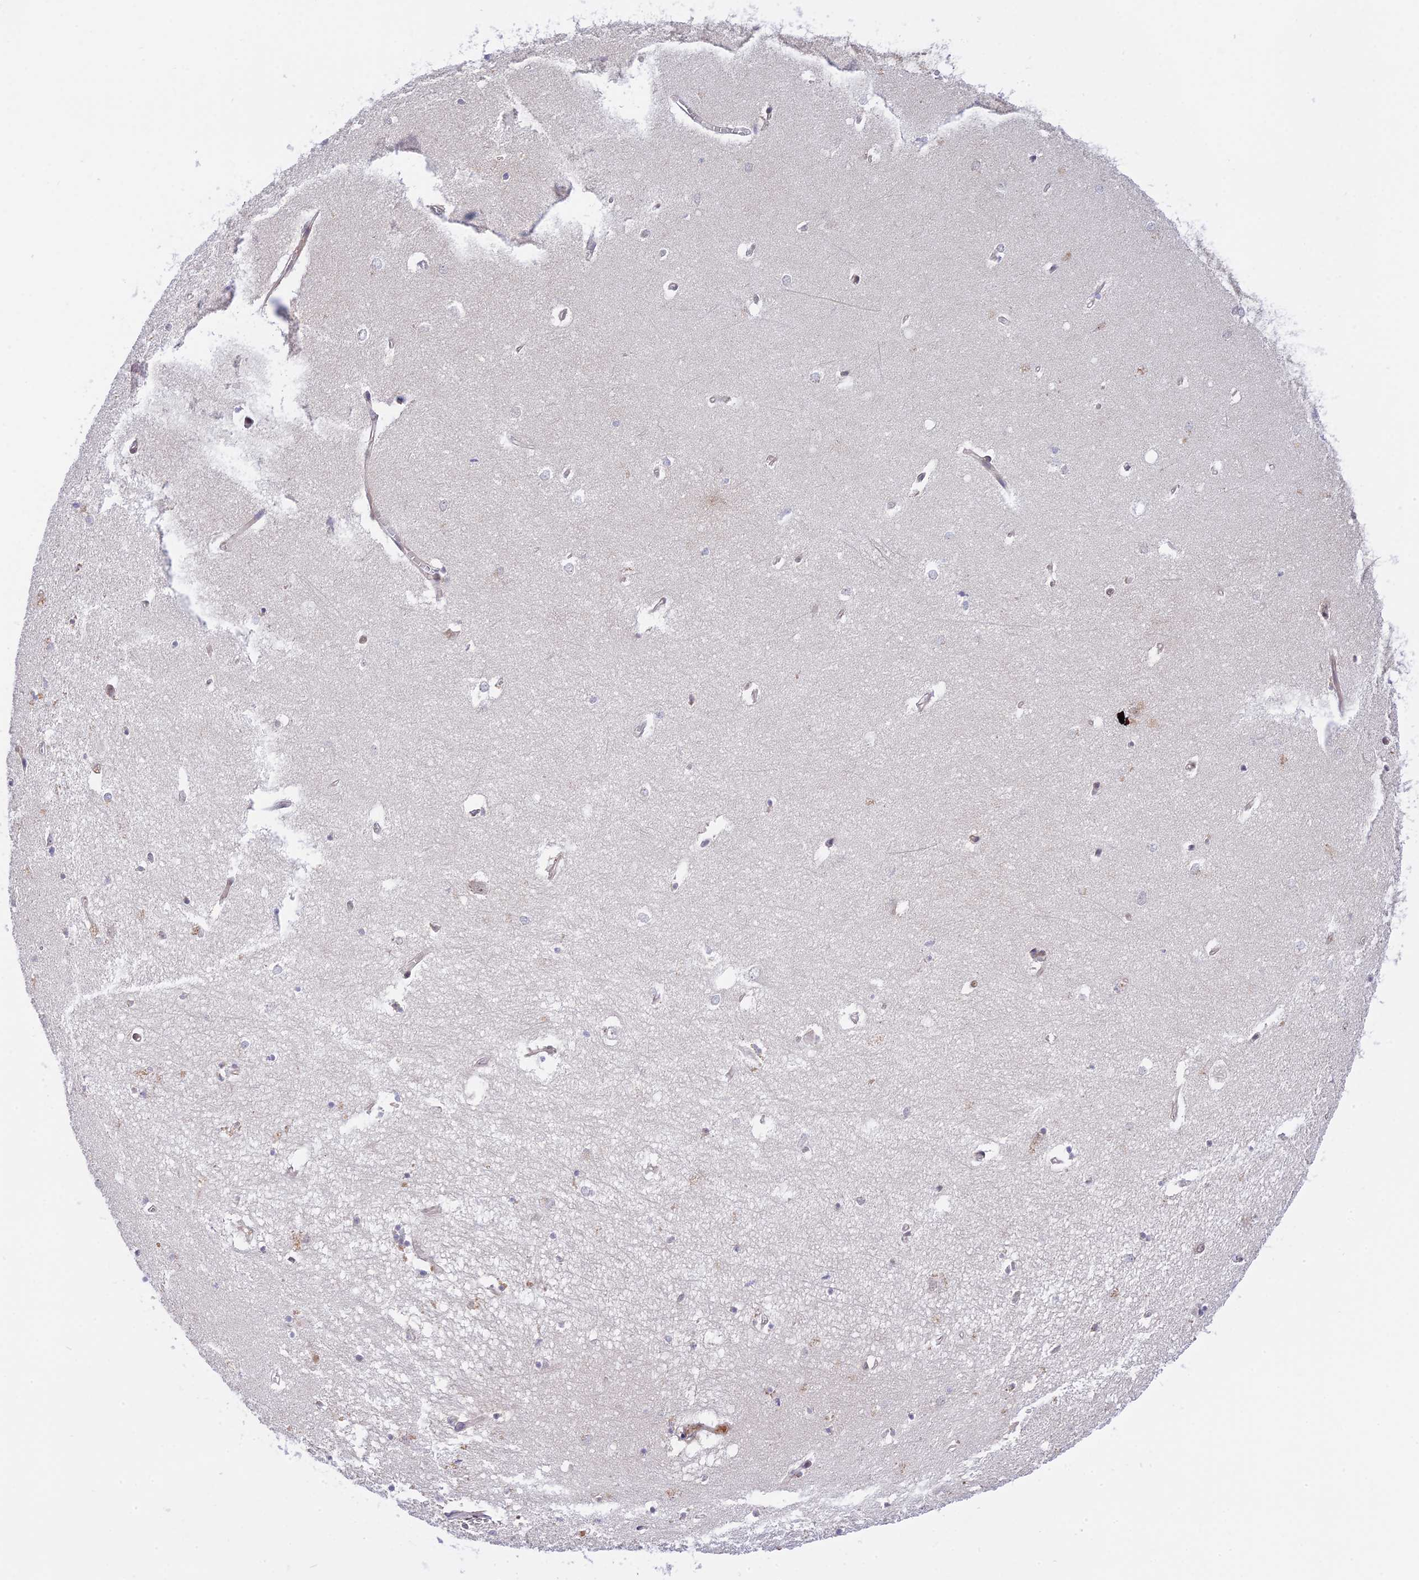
{"staining": {"intensity": "negative", "quantity": "none", "location": "none"}, "tissue": "hippocampus", "cell_type": "Glial cells", "image_type": "normal", "snomed": [{"axis": "morphology", "description": "Normal tissue, NOS"}, {"axis": "topography", "description": "Hippocampus"}], "caption": "Immunohistochemistry (IHC) micrograph of benign hippocampus: human hippocampus stained with DAB shows no significant protein expression in glial cells.", "gene": "ZNF428", "patient": {"sex": "female", "age": 64}}